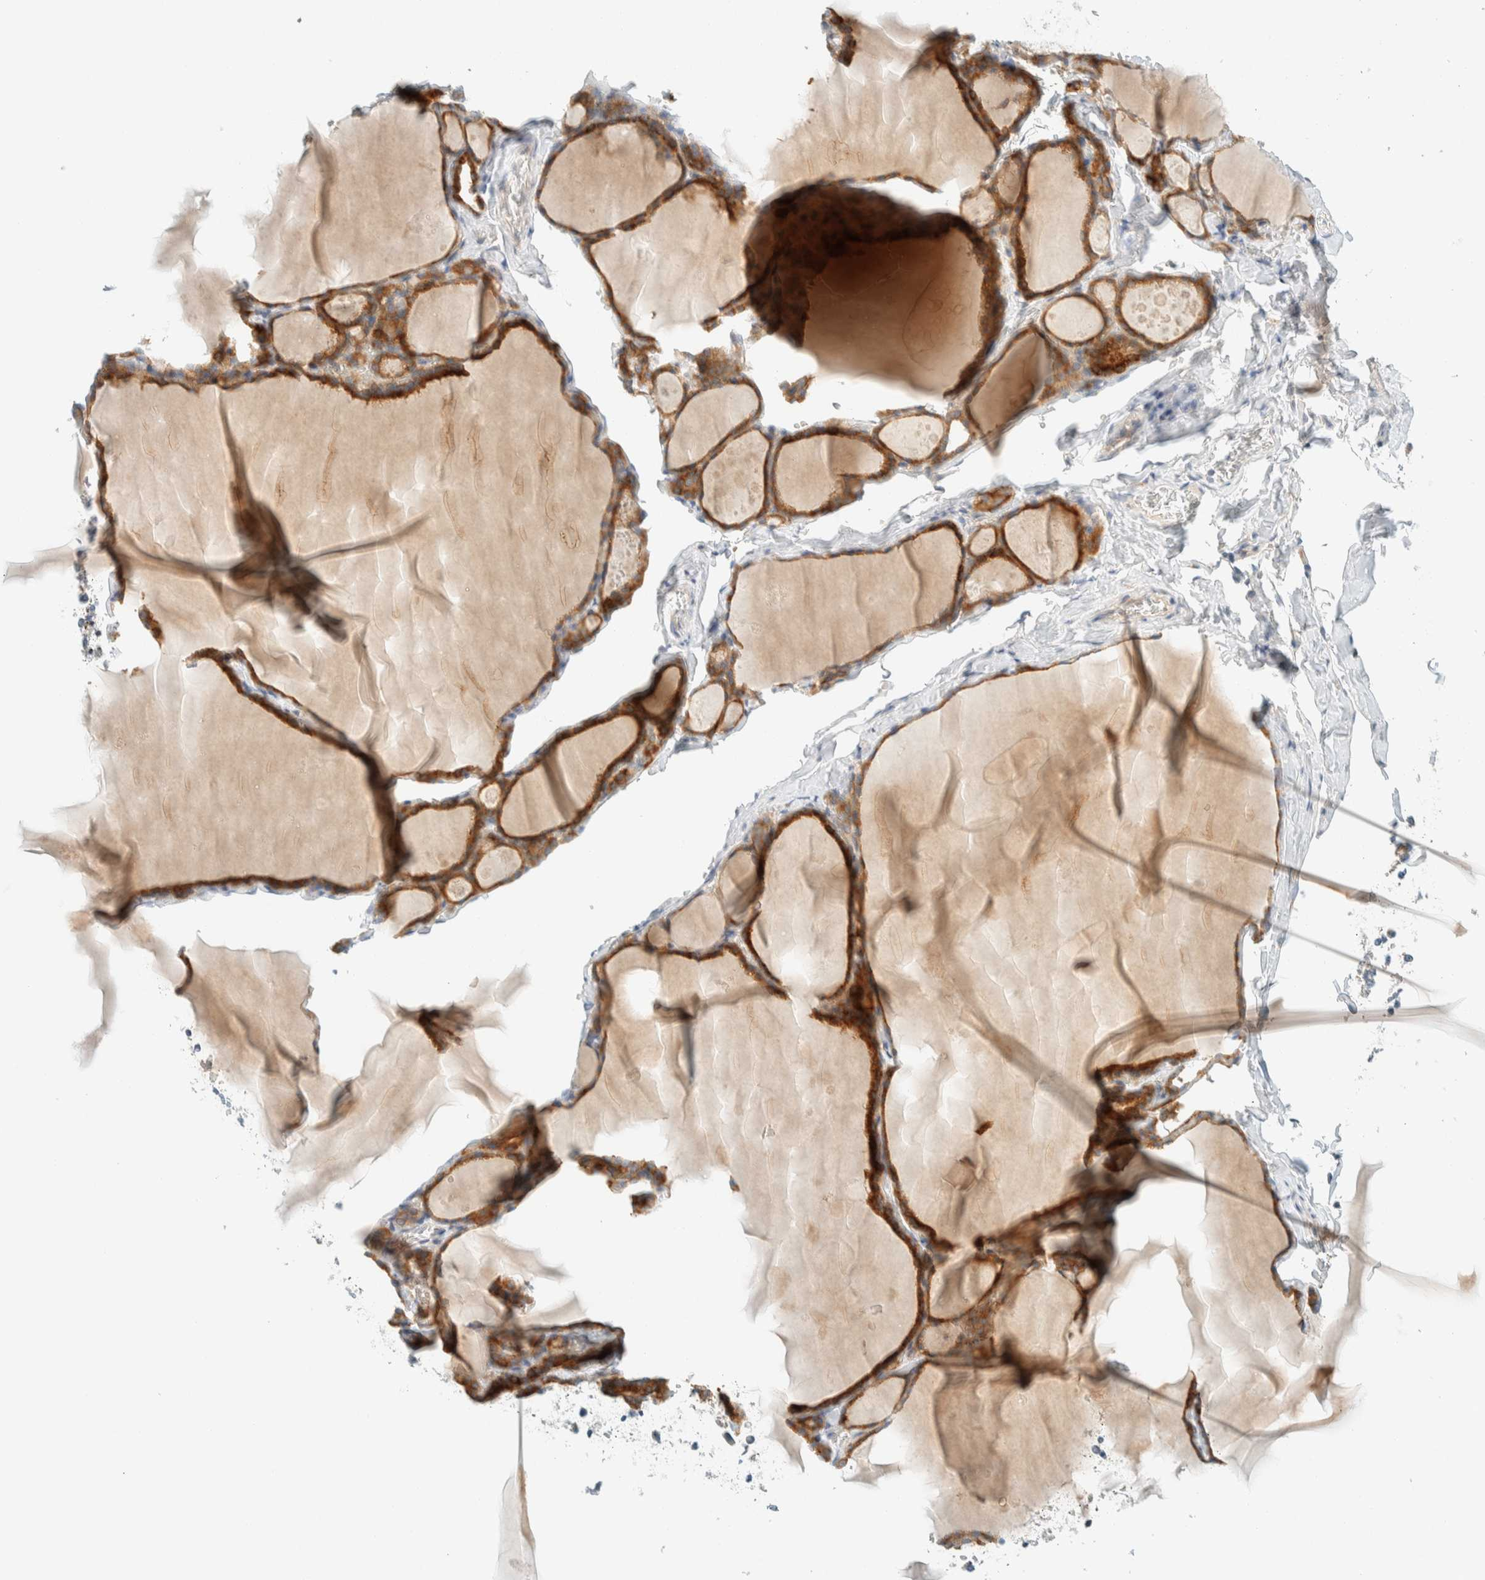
{"staining": {"intensity": "strong", "quantity": ">75%", "location": "cytoplasmic/membranous"}, "tissue": "thyroid gland", "cell_type": "Glandular cells", "image_type": "normal", "snomed": [{"axis": "morphology", "description": "Normal tissue, NOS"}, {"axis": "topography", "description": "Thyroid gland"}], "caption": "High-power microscopy captured an IHC photomicrograph of unremarkable thyroid gland, revealing strong cytoplasmic/membranous staining in approximately >75% of glandular cells.", "gene": "SUMF2", "patient": {"sex": "male", "age": 56}}